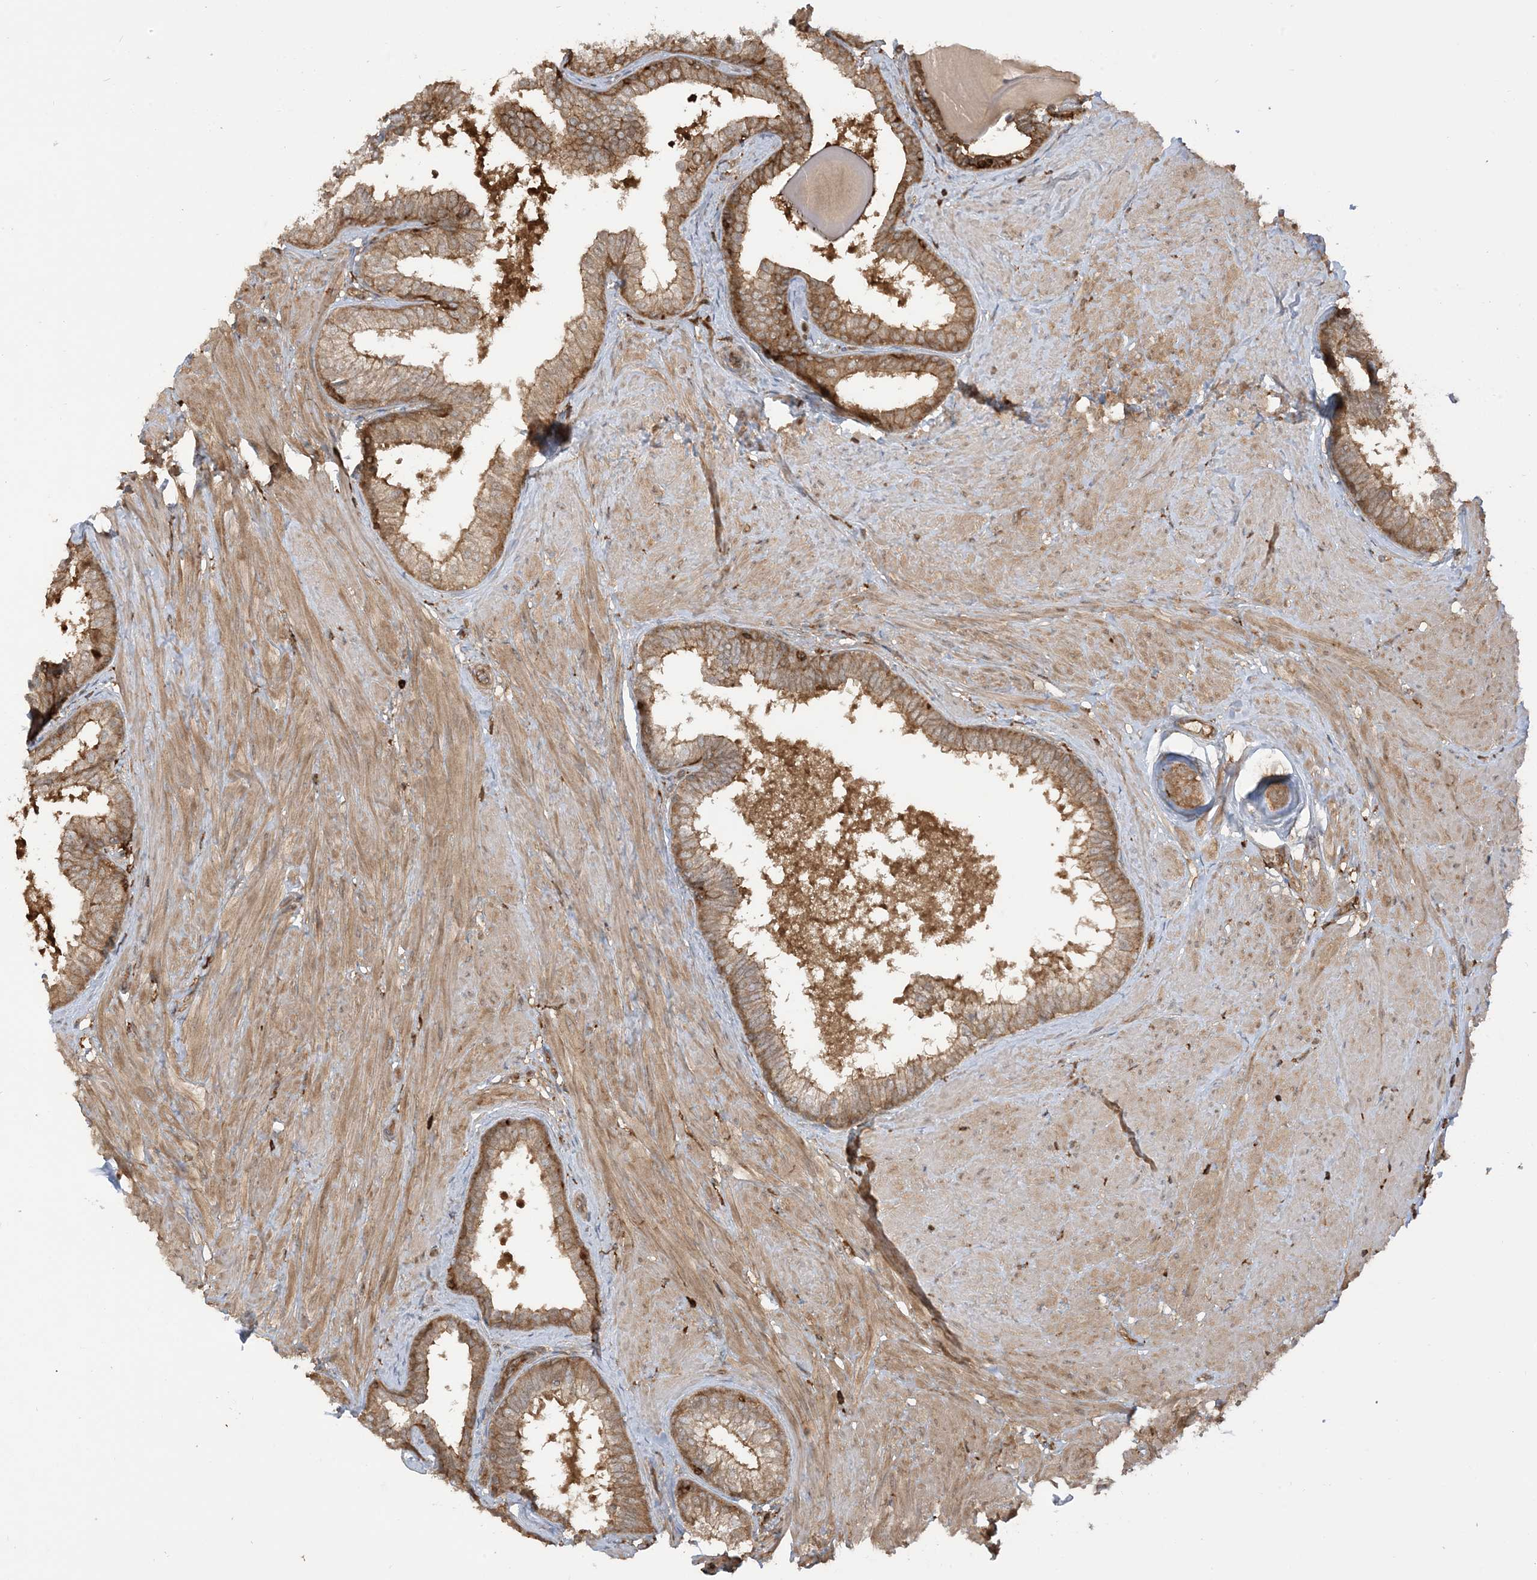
{"staining": {"intensity": "moderate", "quantity": ">75%", "location": "cytoplasmic/membranous"}, "tissue": "prostate", "cell_type": "Glandular cells", "image_type": "normal", "snomed": [{"axis": "morphology", "description": "Normal tissue, NOS"}, {"axis": "topography", "description": "Prostate"}], "caption": "Prostate stained for a protein (brown) reveals moderate cytoplasmic/membranous positive staining in about >75% of glandular cells.", "gene": "CAPZB", "patient": {"sex": "male", "age": 48}}